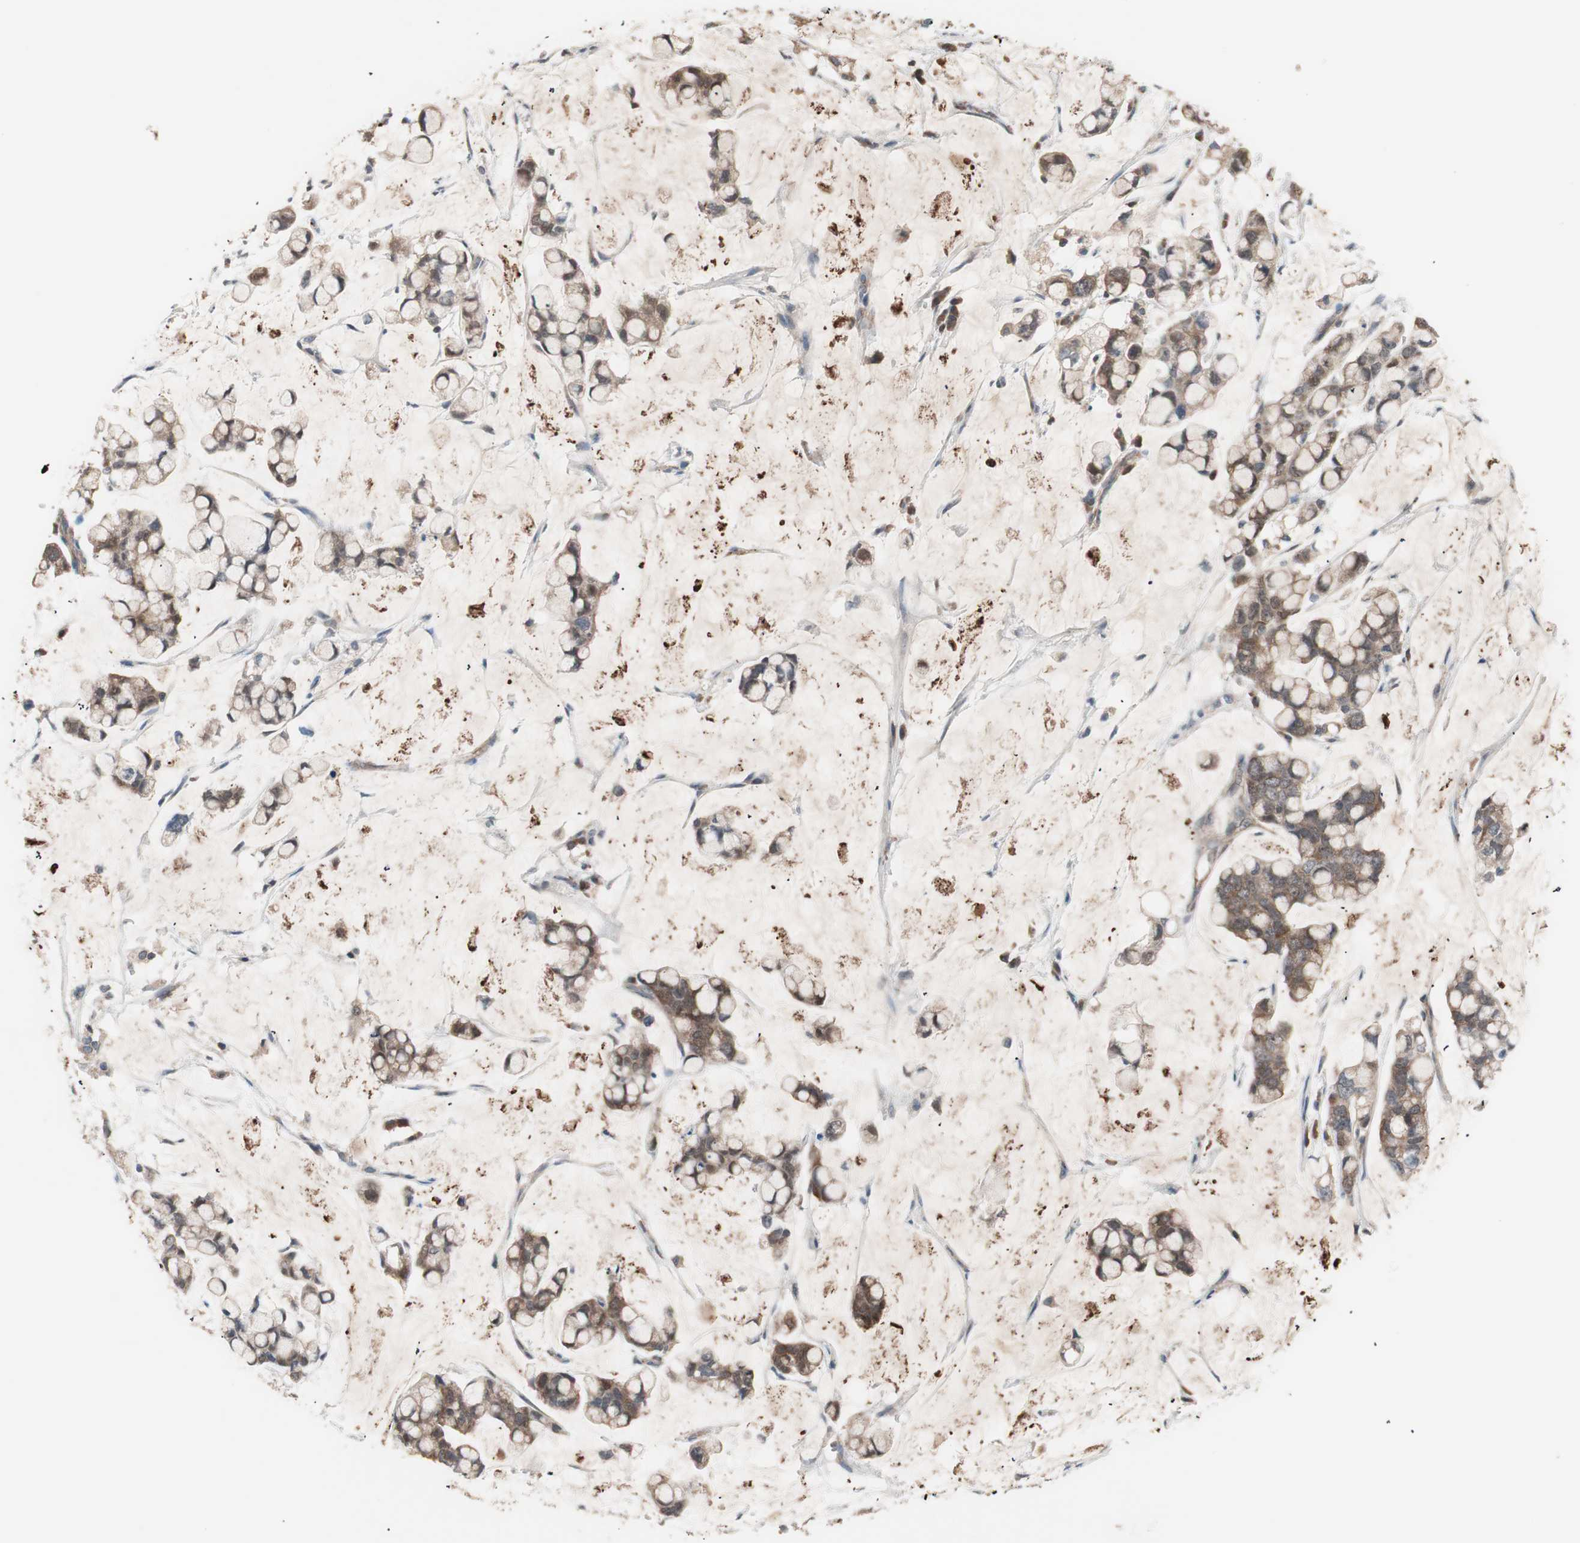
{"staining": {"intensity": "moderate", "quantity": ">75%", "location": "cytoplasmic/membranous"}, "tissue": "stomach cancer", "cell_type": "Tumor cells", "image_type": "cancer", "snomed": [{"axis": "morphology", "description": "Adenocarcinoma, NOS"}, {"axis": "topography", "description": "Stomach, lower"}], "caption": "Protein staining of stomach adenocarcinoma tissue shows moderate cytoplasmic/membranous staining in approximately >75% of tumor cells.", "gene": "HMBS", "patient": {"sex": "male", "age": 84}}